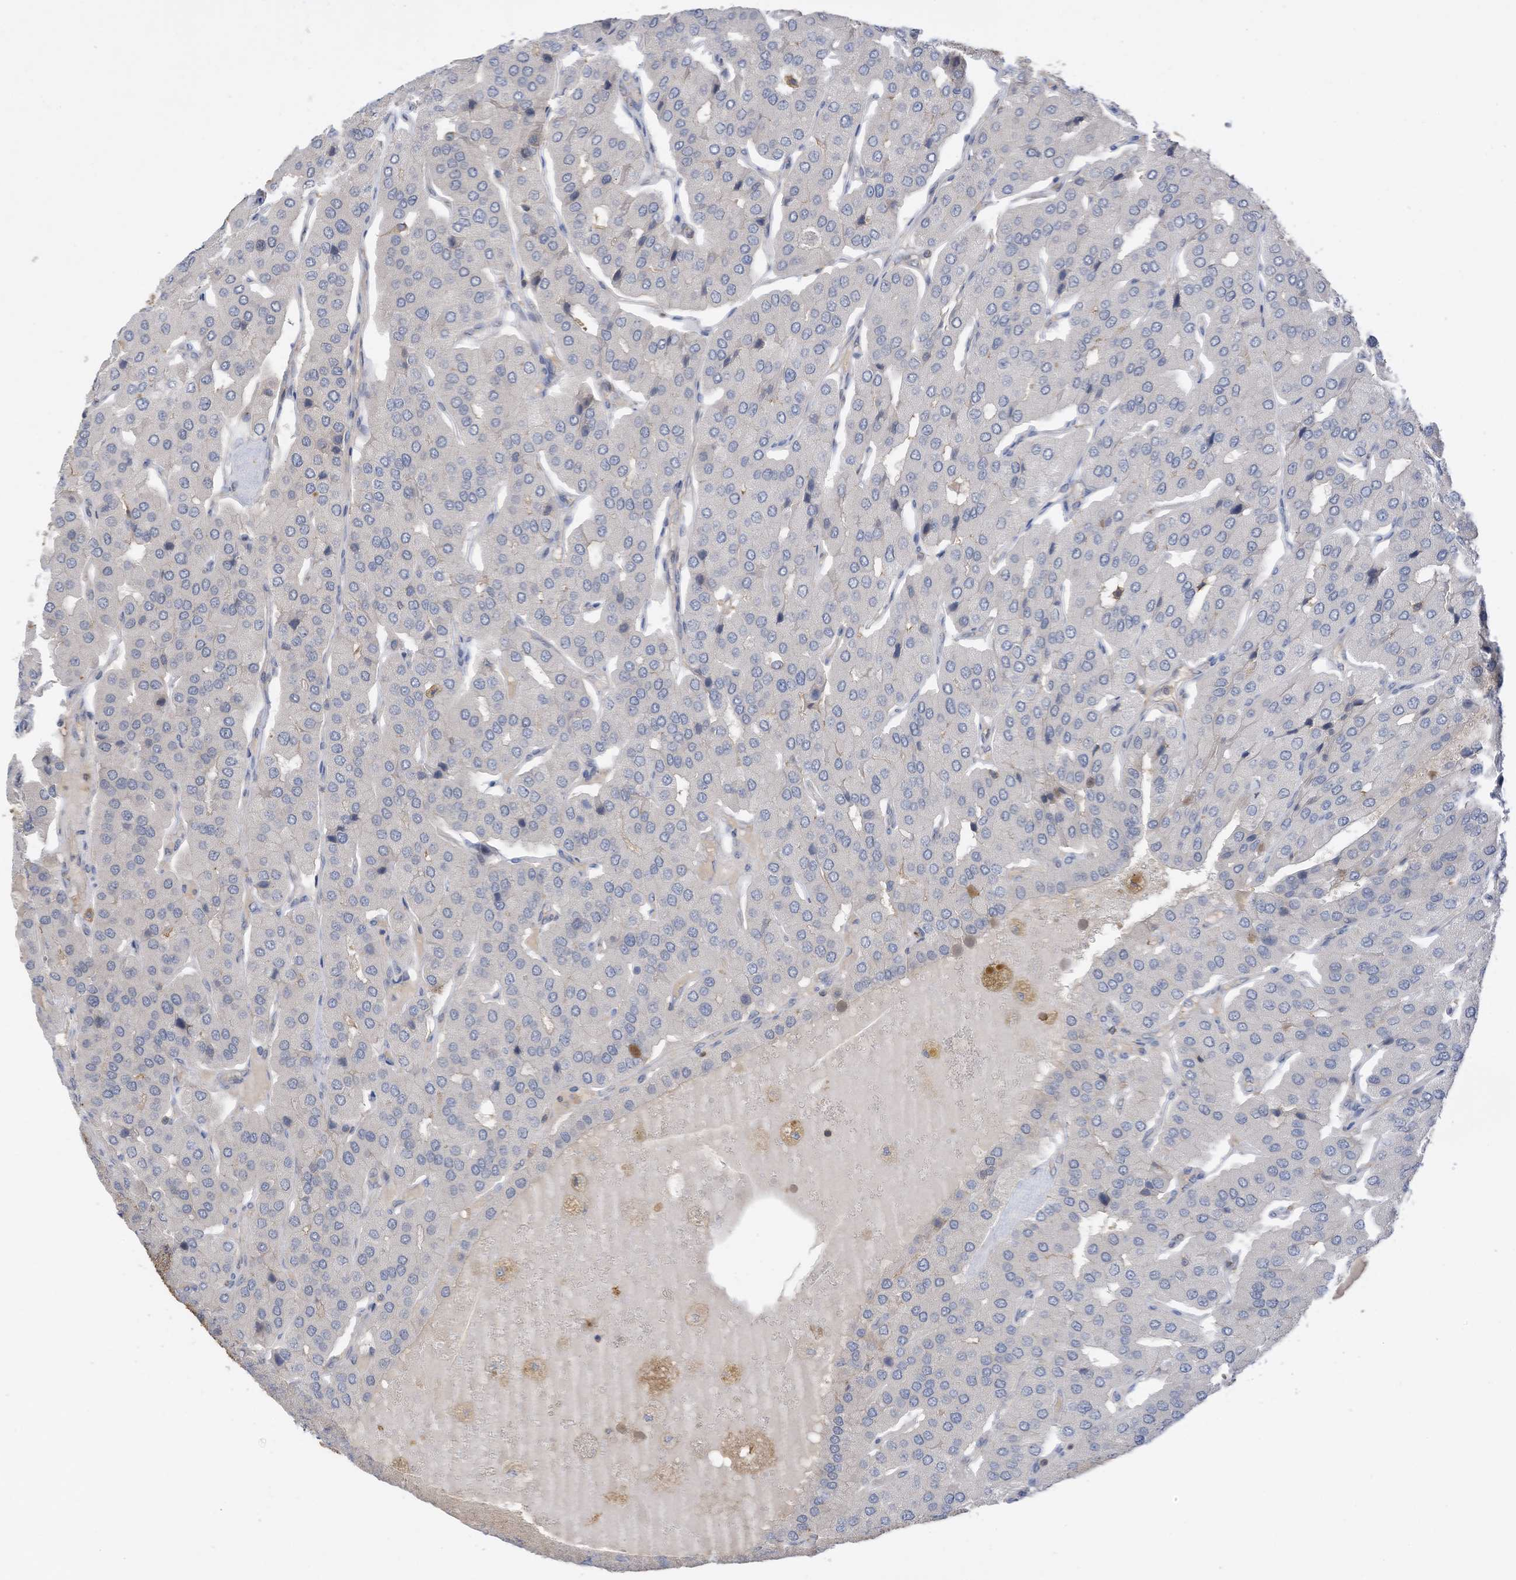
{"staining": {"intensity": "negative", "quantity": "none", "location": "none"}, "tissue": "parathyroid gland", "cell_type": "Glandular cells", "image_type": "normal", "snomed": [{"axis": "morphology", "description": "Normal tissue, NOS"}, {"axis": "morphology", "description": "Adenoma, NOS"}, {"axis": "topography", "description": "Parathyroid gland"}], "caption": "Histopathology image shows no protein staining in glandular cells of benign parathyroid gland. The staining was performed using DAB to visualize the protein expression in brown, while the nuclei were stained in blue with hematoxylin (Magnification: 20x).", "gene": "SLFN14", "patient": {"sex": "female", "age": 86}}